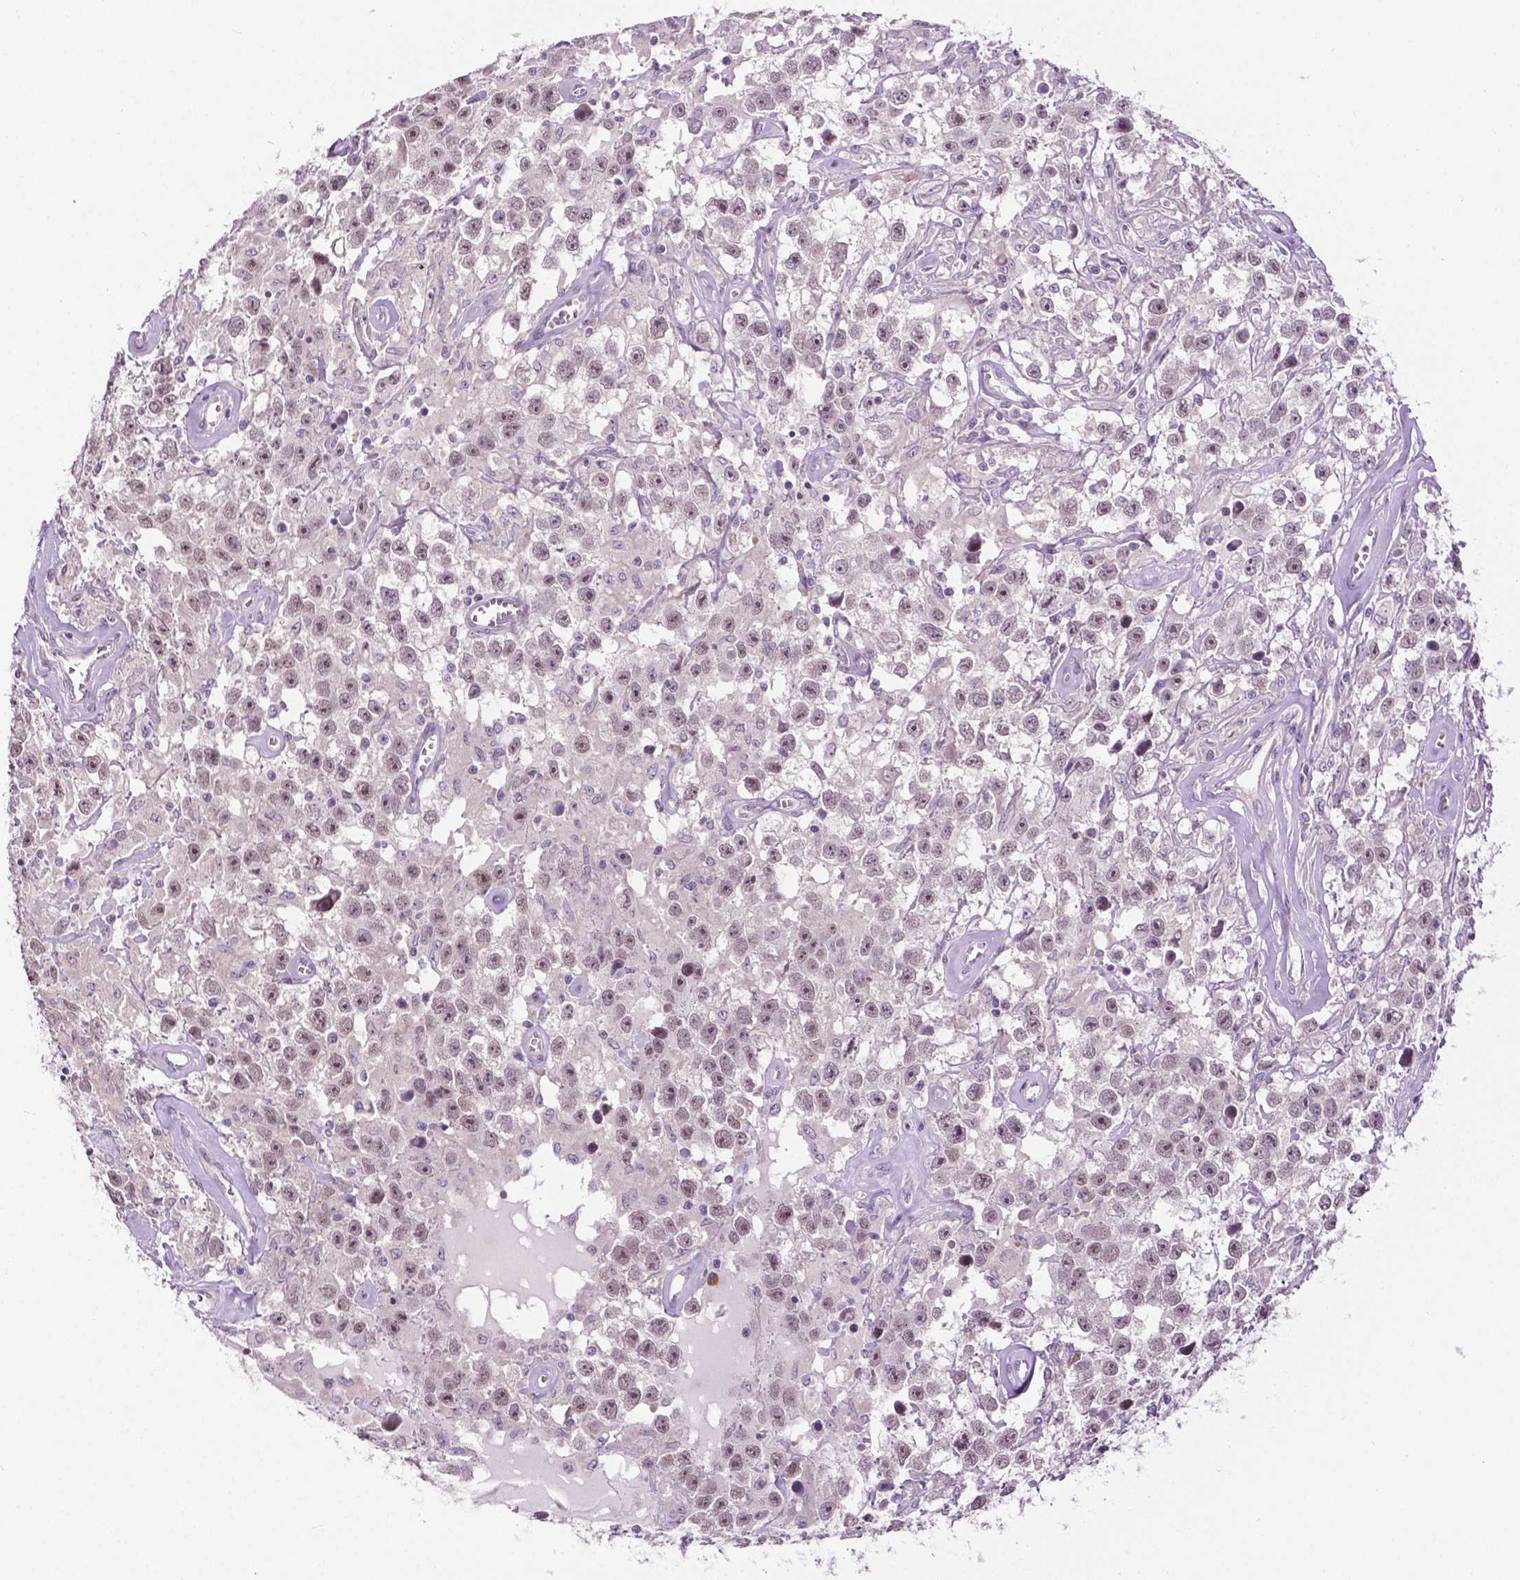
{"staining": {"intensity": "weak", "quantity": "25%-75%", "location": "nuclear"}, "tissue": "testis cancer", "cell_type": "Tumor cells", "image_type": "cancer", "snomed": [{"axis": "morphology", "description": "Seminoma, NOS"}, {"axis": "topography", "description": "Testis"}], "caption": "Testis seminoma stained with immunohistochemistry demonstrates weak nuclear staining in about 25%-75% of tumor cells. (brown staining indicates protein expression, while blue staining denotes nuclei).", "gene": "DENND4A", "patient": {"sex": "male", "age": 43}}